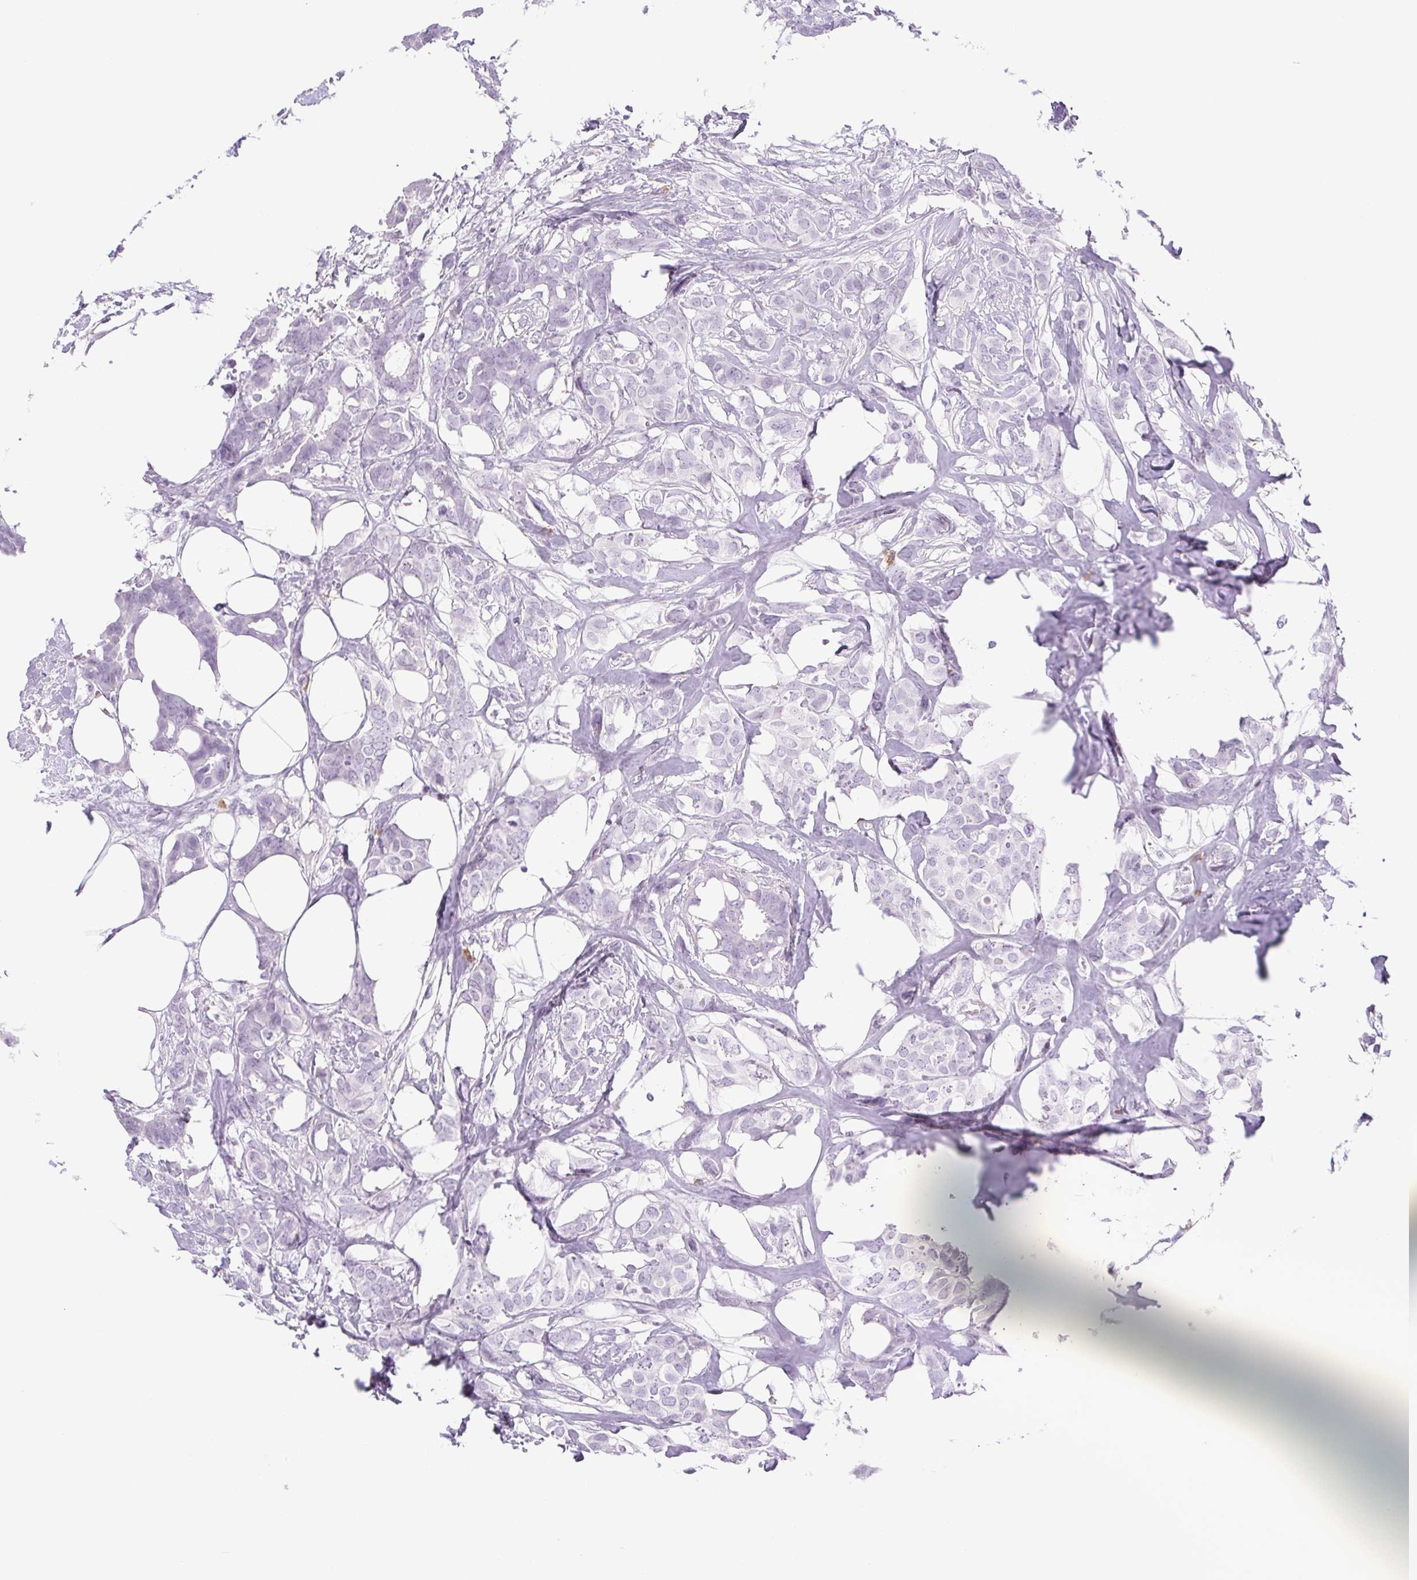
{"staining": {"intensity": "negative", "quantity": "none", "location": "none"}, "tissue": "breast cancer", "cell_type": "Tumor cells", "image_type": "cancer", "snomed": [{"axis": "morphology", "description": "Duct carcinoma"}, {"axis": "topography", "description": "Breast"}], "caption": "Photomicrograph shows no significant protein staining in tumor cells of infiltrating ductal carcinoma (breast).", "gene": "PAPPA2", "patient": {"sex": "female", "age": 62}}